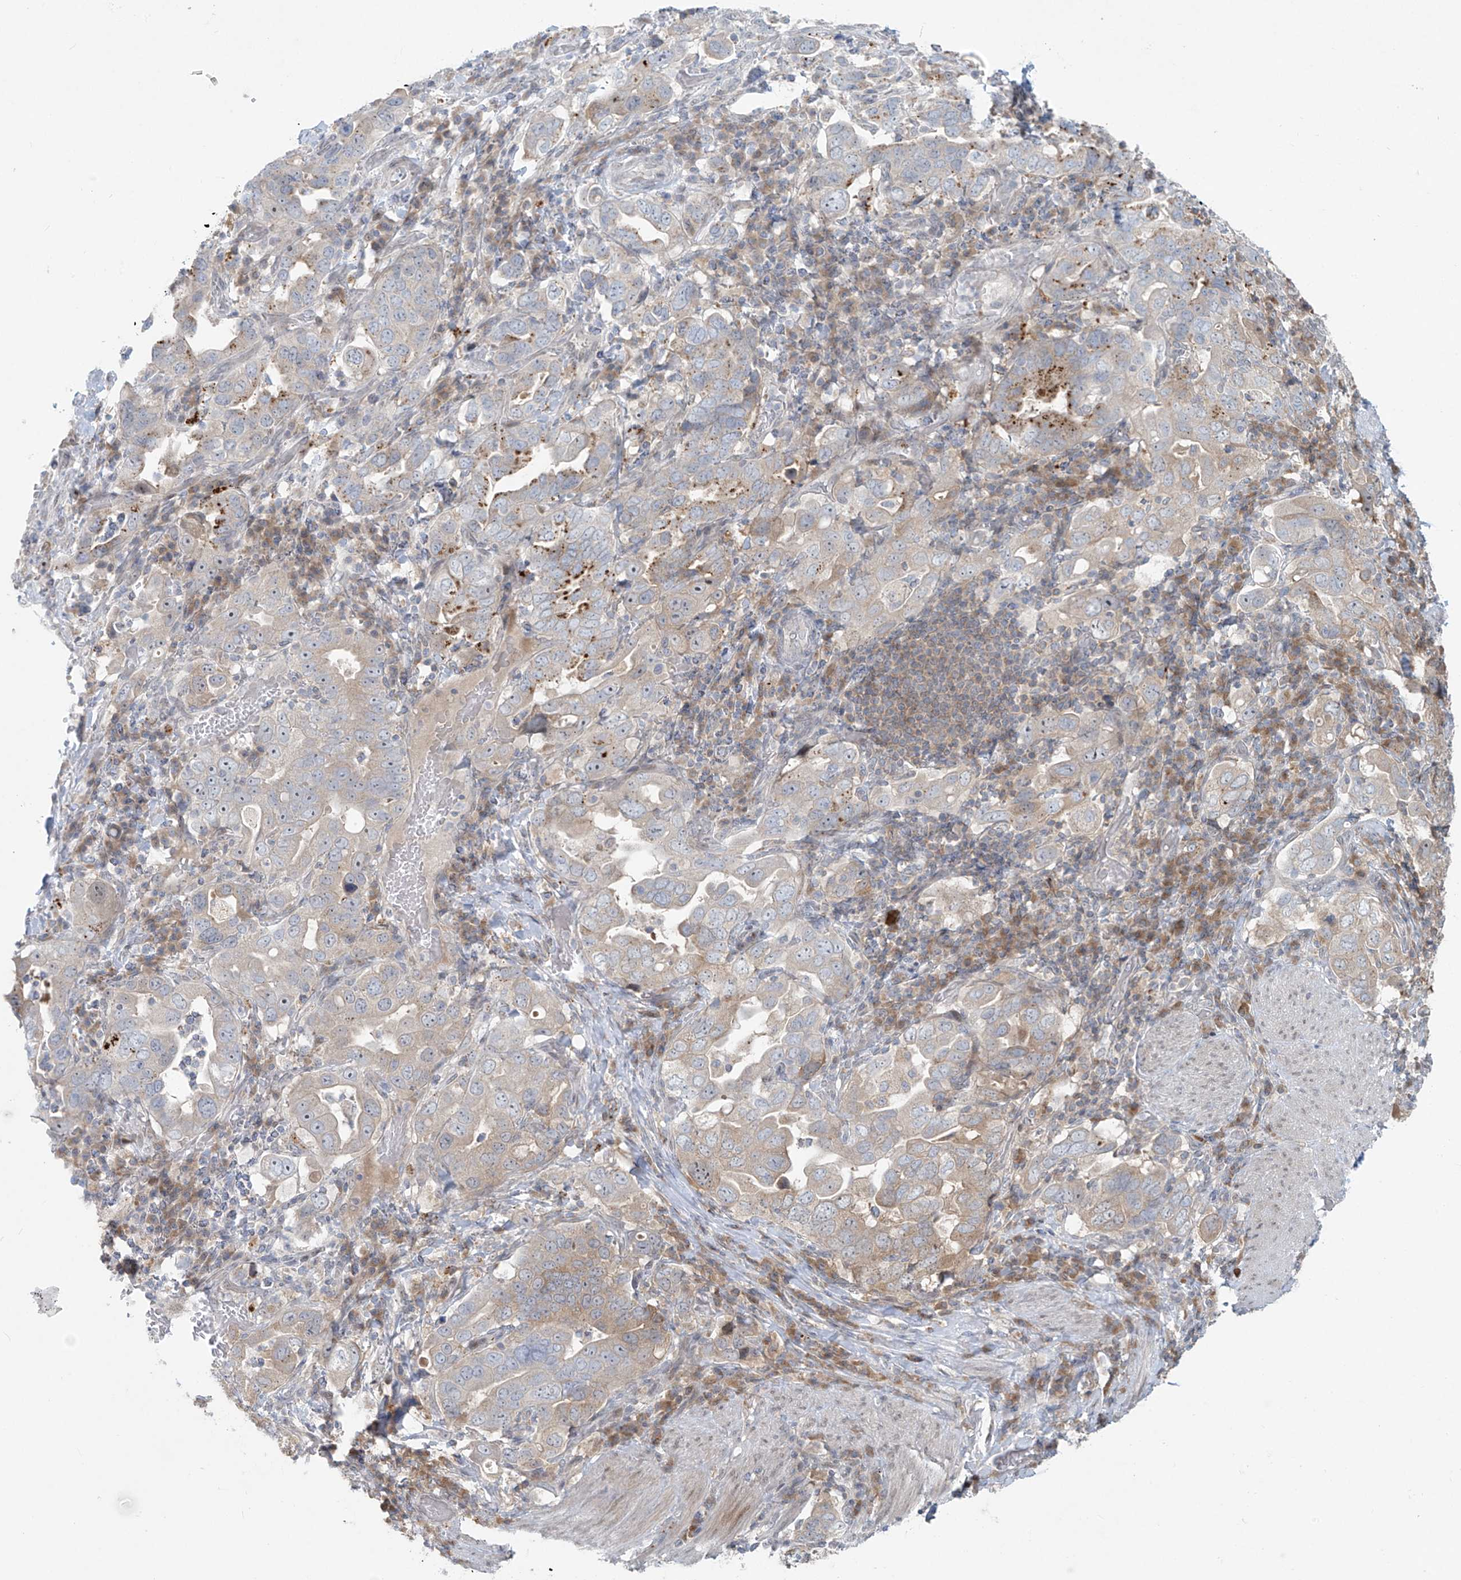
{"staining": {"intensity": "weak", "quantity": "<25%", "location": "cytoplasmic/membranous"}, "tissue": "stomach cancer", "cell_type": "Tumor cells", "image_type": "cancer", "snomed": [{"axis": "morphology", "description": "Adenocarcinoma, NOS"}, {"axis": "topography", "description": "Stomach, upper"}], "caption": "This micrograph is of stomach cancer stained with immunohistochemistry to label a protein in brown with the nuclei are counter-stained blue. There is no staining in tumor cells.", "gene": "PPAT", "patient": {"sex": "male", "age": 62}}